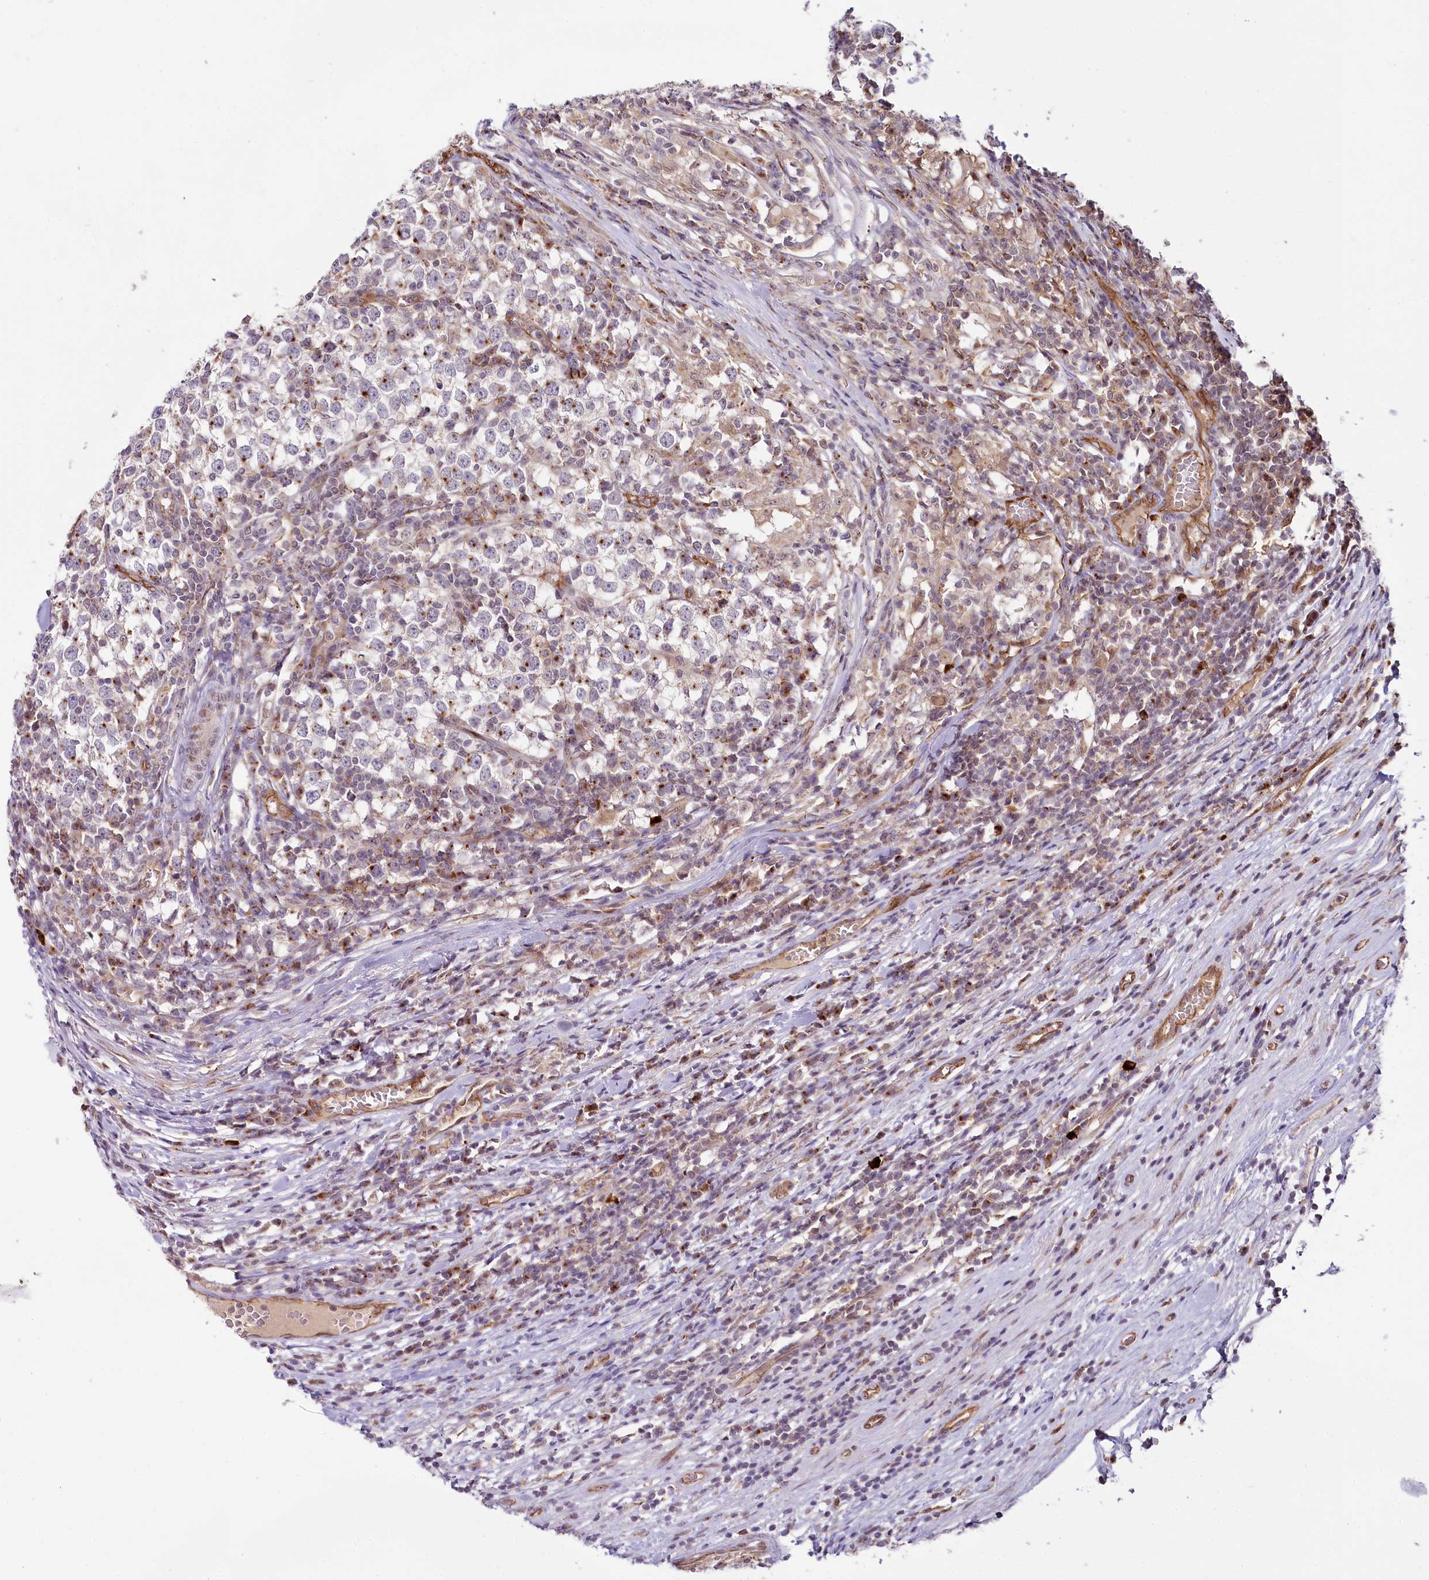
{"staining": {"intensity": "moderate", "quantity": "25%-75%", "location": "cytoplasmic/membranous"}, "tissue": "testis cancer", "cell_type": "Tumor cells", "image_type": "cancer", "snomed": [{"axis": "morphology", "description": "Seminoma, NOS"}, {"axis": "topography", "description": "Testis"}], "caption": "Protein expression analysis of seminoma (testis) reveals moderate cytoplasmic/membranous staining in approximately 25%-75% of tumor cells.", "gene": "ALKBH8", "patient": {"sex": "male", "age": 65}}